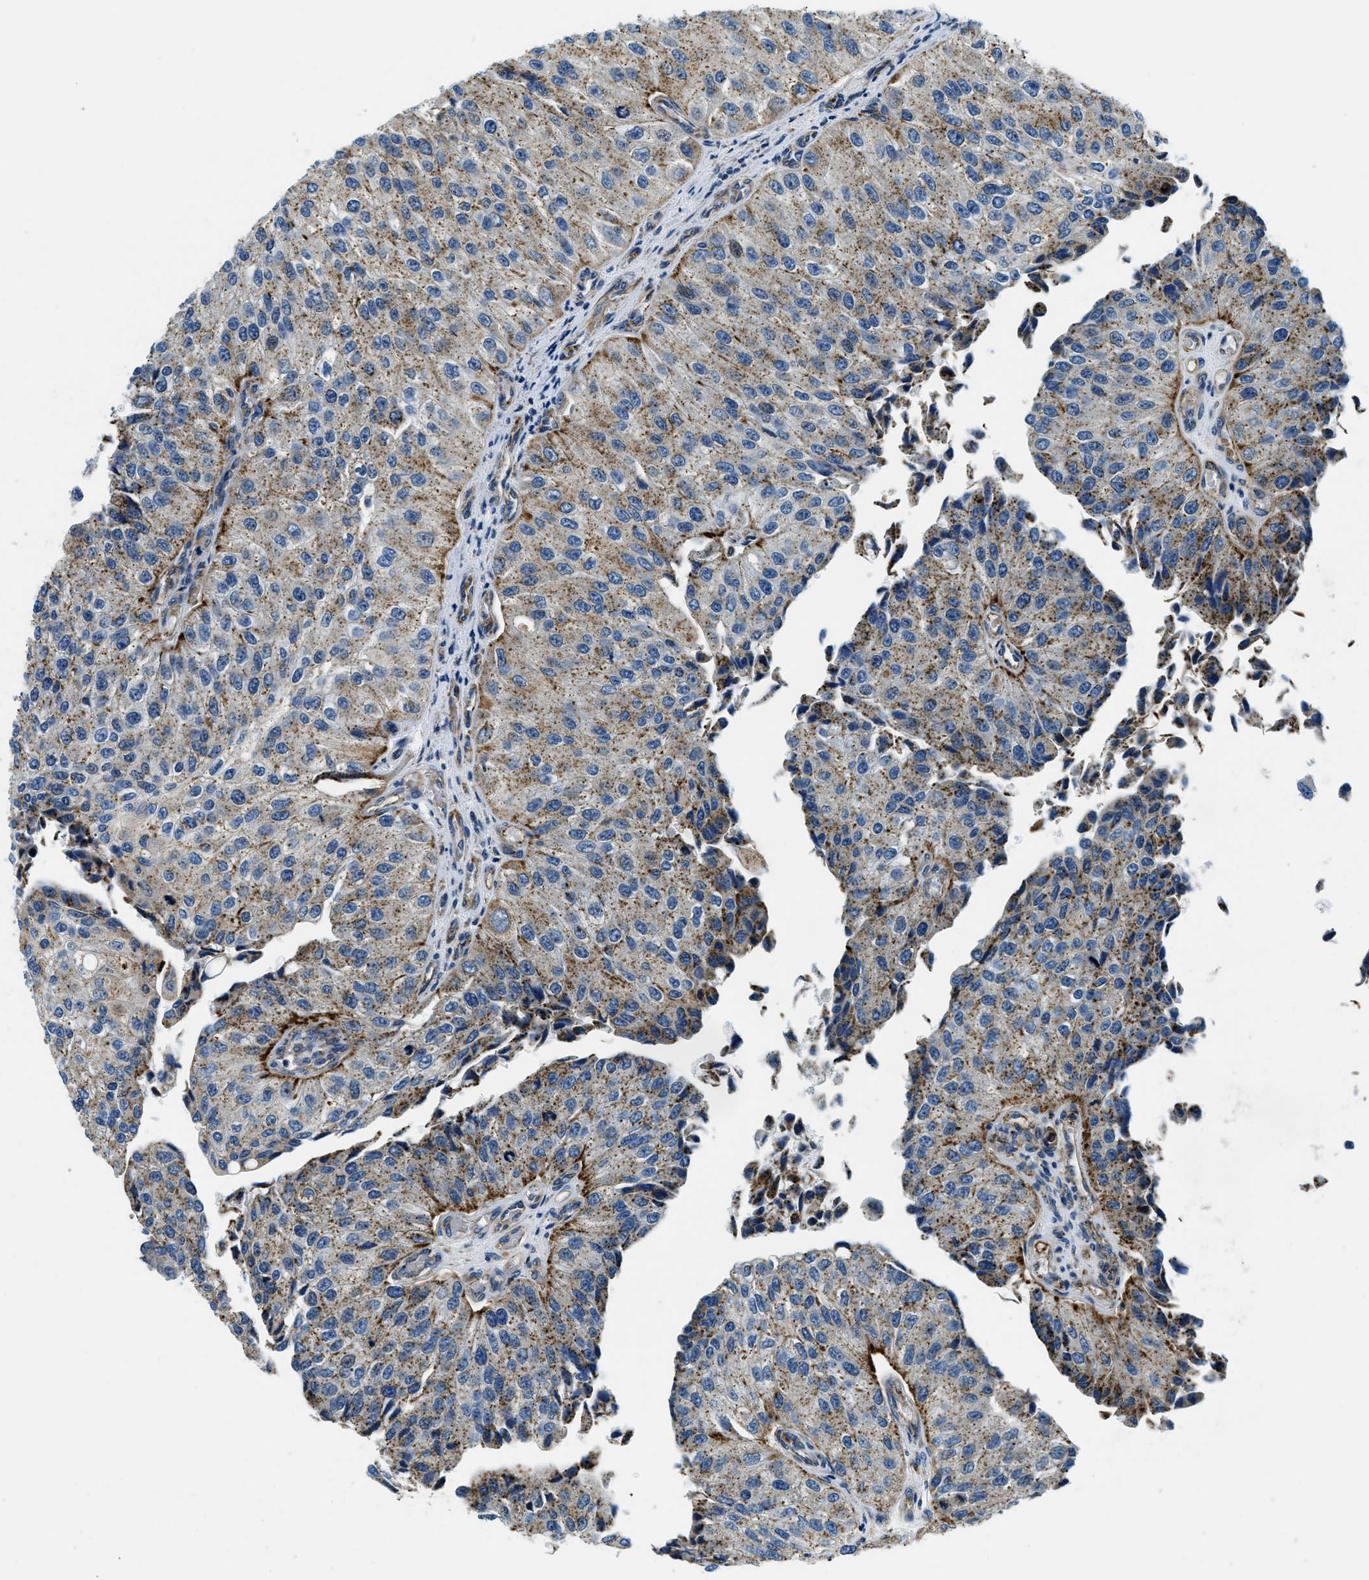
{"staining": {"intensity": "moderate", "quantity": ">75%", "location": "cytoplasmic/membranous"}, "tissue": "urothelial cancer", "cell_type": "Tumor cells", "image_type": "cancer", "snomed": [{"axis": "morphology", "description": "Urothelial carcinoma, High grade"}, {"axis": "topography", "description": "Kidney"}, {"axis": "topography", "description": "Urinary bladder"}], "caption": "Immunohistochemistry (IHC) of urothelial cancer exhibits medium levels of moderate cytoplasmic/membranous staining in approximately >75% of tumor cells.", "gene": "GNS", "patient": {"sex": "male", "age": 77}}